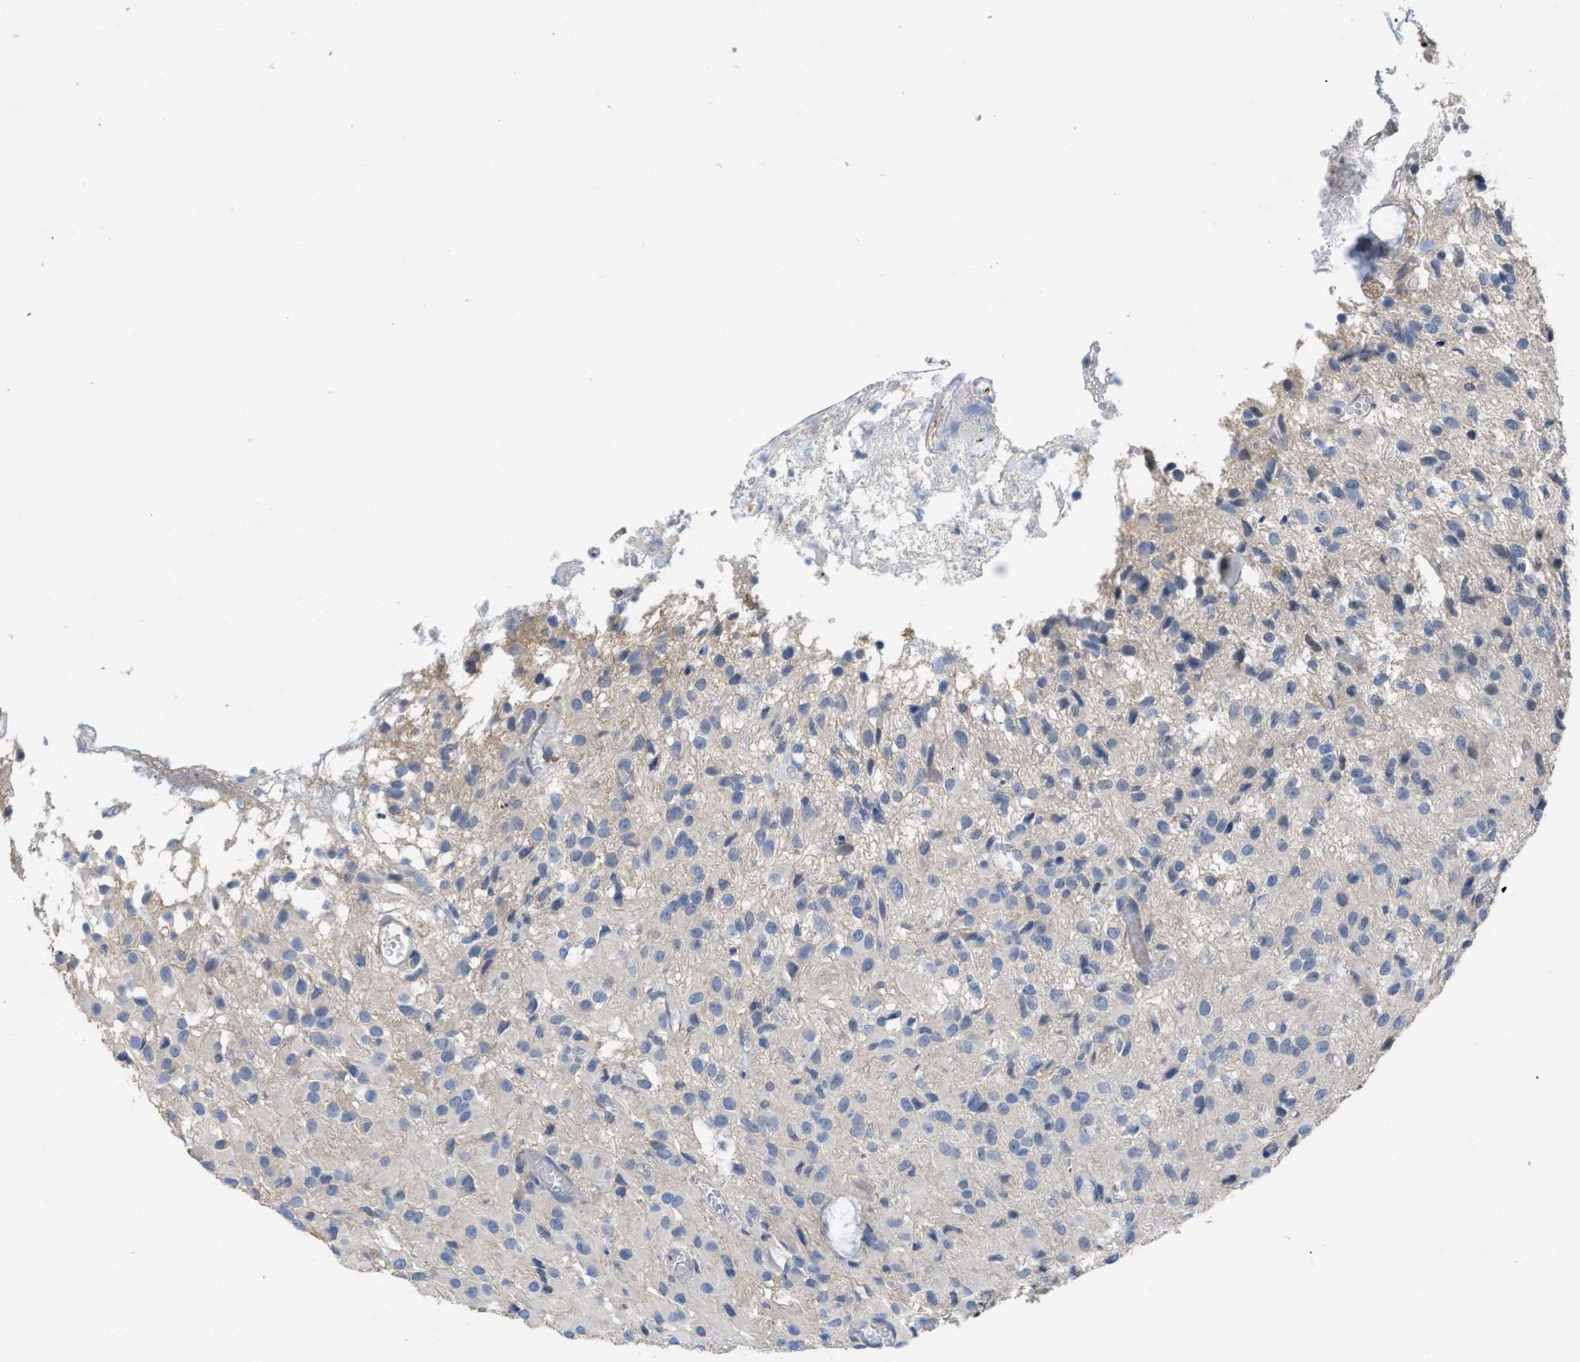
{"staining": {"intensity": "negative", "quantity": "none", "location": "none"}, "tissue": "glioma", "cell_type": "Tumor cells", "image_type": "cancer", "snomed": [{"axis": "morphology", "description": "Glioma, malignant, High grade"}, {"axis": "topography", "description": "Brain"}], "caption": "Immunohistochemistry (IHC) photomicrograph of malignant glioma (high-grade) stained for a protein (brown), which exhibits no expression in tumor cells.", "gene": "TMEM131", "patient": {"sex": "female", "age": 59}}